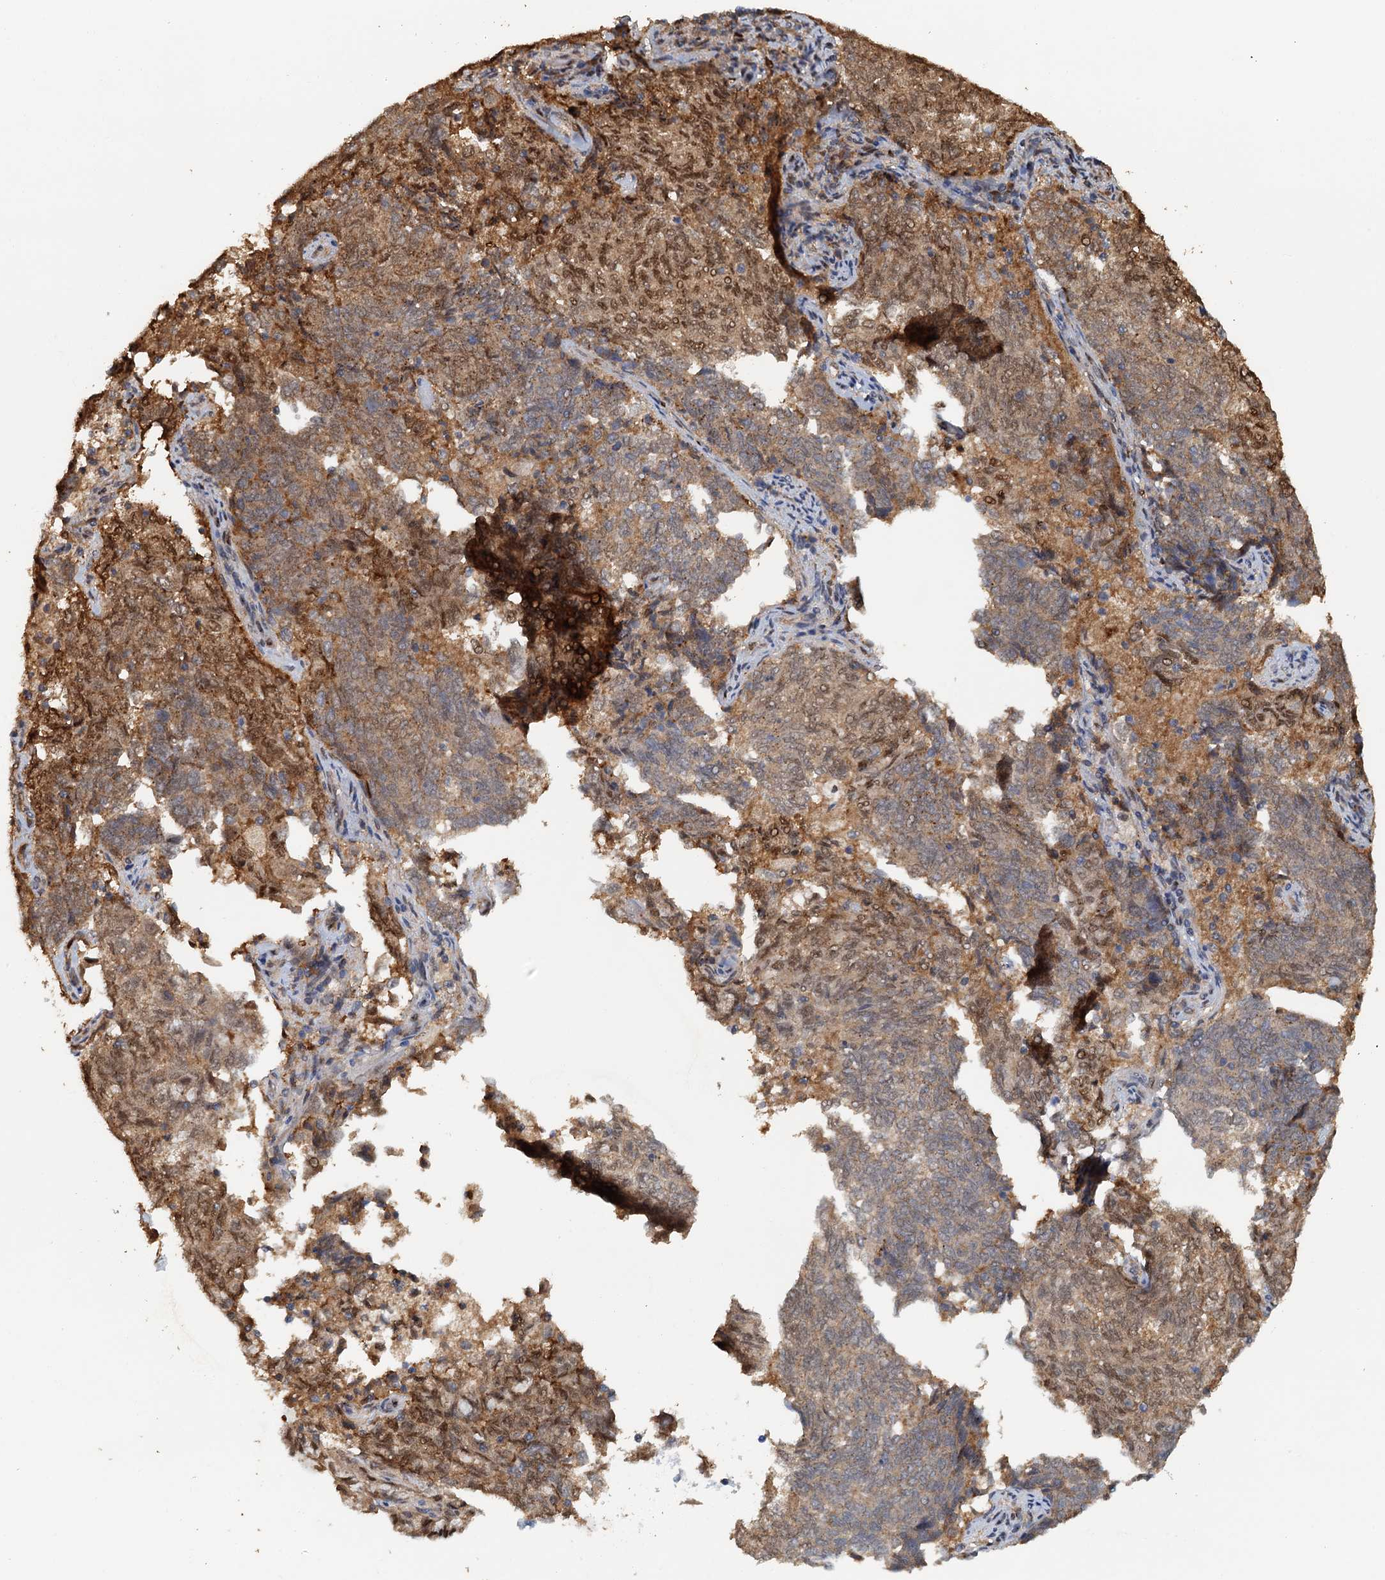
{"staining": {"intensity": "moderate", "quantity": ">75%", "location": "cytoplasmic/membranous,nuclear"}, "tissue": "endometrial cancer", "cell_type": "Tumor cells", "image_type": "cancer", "snomed": [{"axis": "morphology", "description": "Adenocarcinoma, NOS"}, {"axis": "topography", "description": "Endometrium"}], "caption": "Moderate cytoplasmic/membranous and nuclear protein expression is identified in approximately >75% of tumor cells in adenocarcinoma (endometrial).", "gene": "UBL7", "patient": {"sex": "female", "age": 80}}